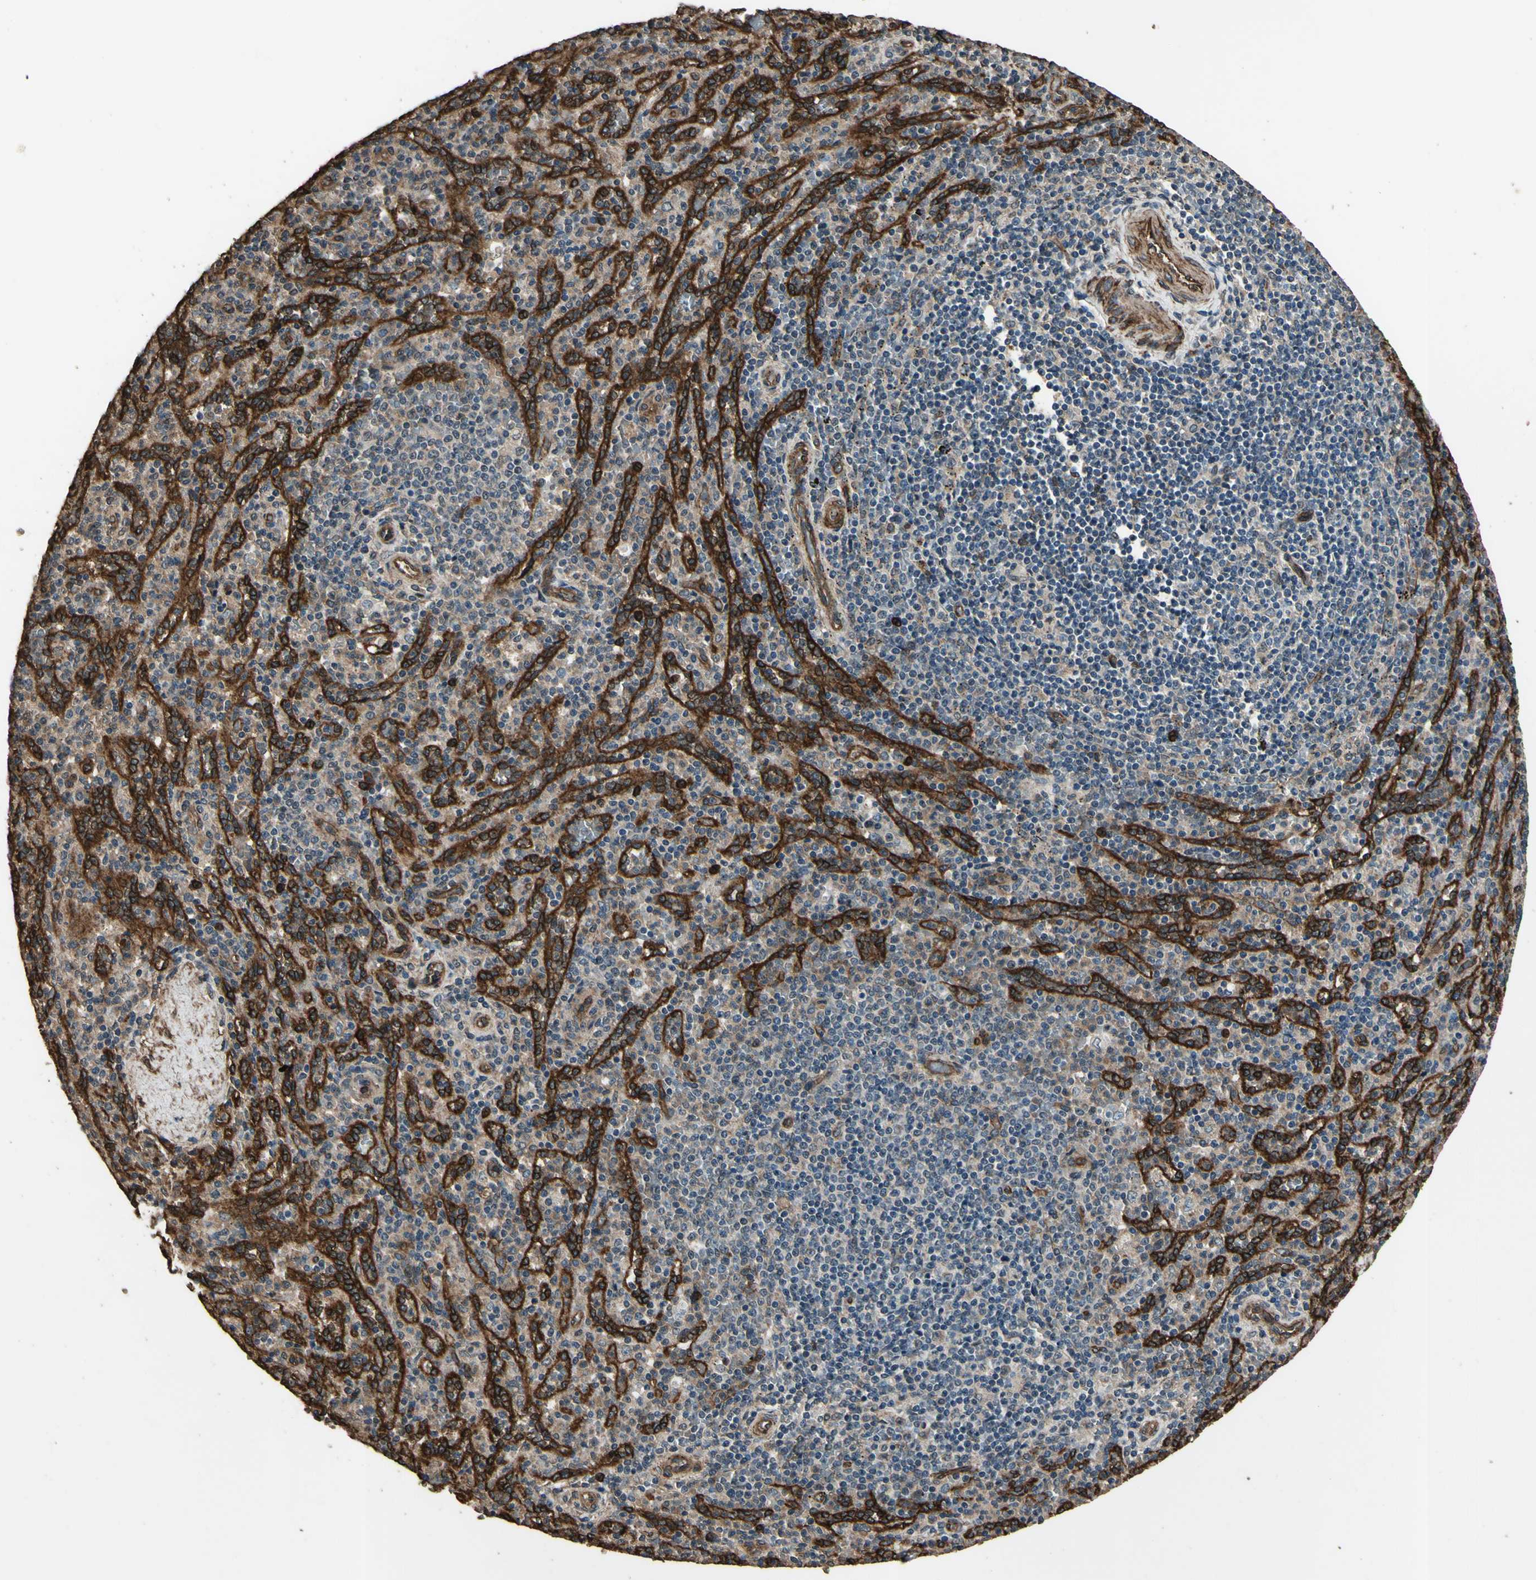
{"staining": {"intensity": "weak", "quantity": "25%-75%", "location": "cytoplasmic/membranous"}, "tissue": "spleen", "cell_type": "Cells in red pulp", "image_type": "normal", "snomed": [{"axis": "morphology", "description": "Normal tissue, NOS"}, {"axis": "topography", "description": "Spleen"}], "caption": "Spleen was stained to show a protein in brown. There is low levels of weak cytoplasmic/membranous staining in about 25%-75% of cells in red pulp. (DAB IHC with brightfield microscopy, high magnification).", "gene": "TSPO", "patient": {"sex": "male", "age": 36}}